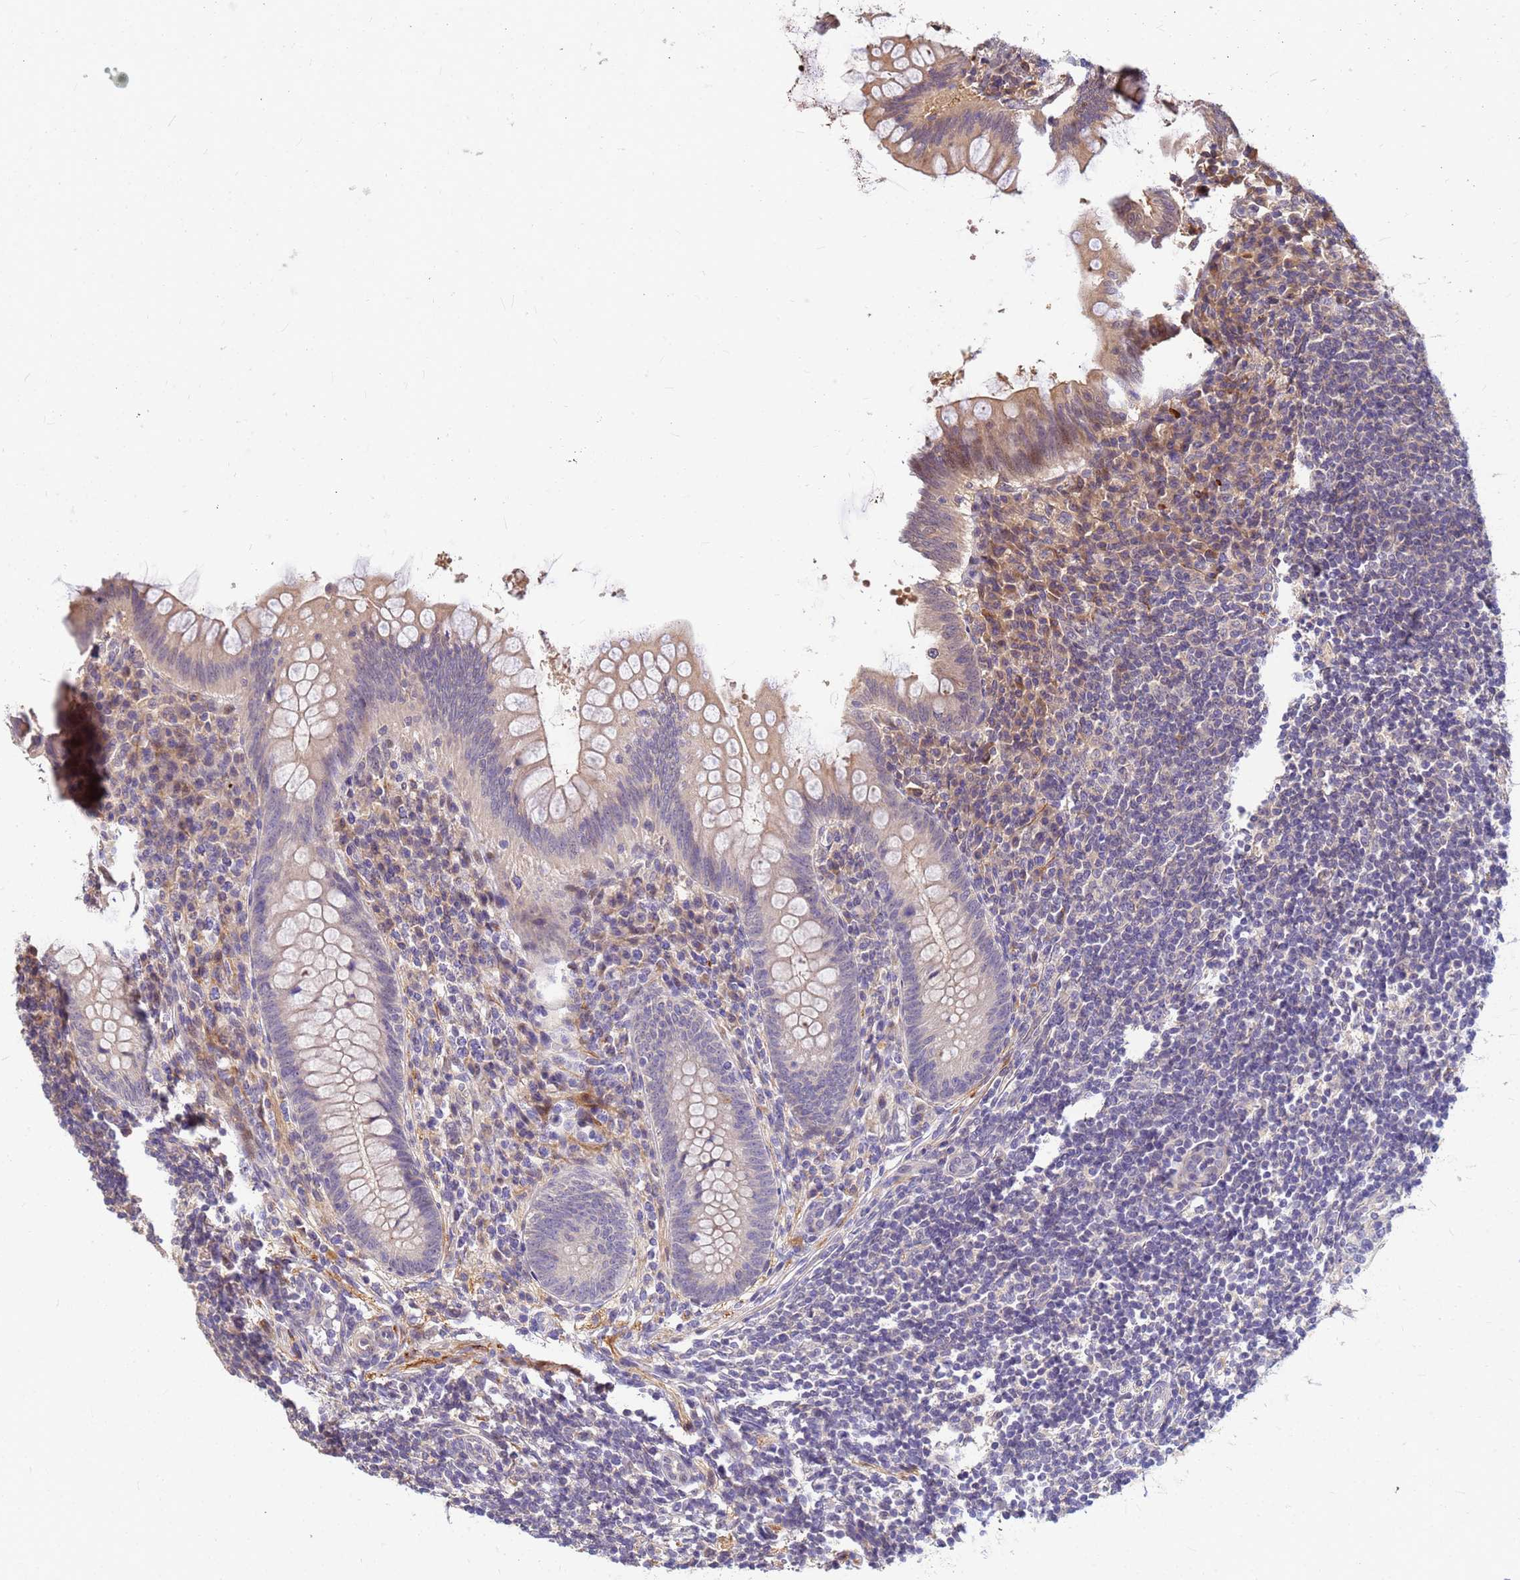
{"staining": {"intensity": "weak", "quantity": "25%-75%", "location": "cytoplasmic/membranous"}, "tissue": "appendix", "cell_type": "Glandular cells", "image_type": "normal", "snomed": [{"axis": "morphology", "description": "Normal tissue, NOS"}, {"axis": "topography", "description": "Appendix"}], "caption": "High-magnification brightfield microscopy of unremarkable appendix stained with DAB (brown) and counterstained with hematoxylin (blue). glandular cells exhibit weak cytoplasmic/membranous expression is appreciated in about25%-75% of cells.", "gene": "DUS4L", "patient": {"sex": "female", "age": 33}}